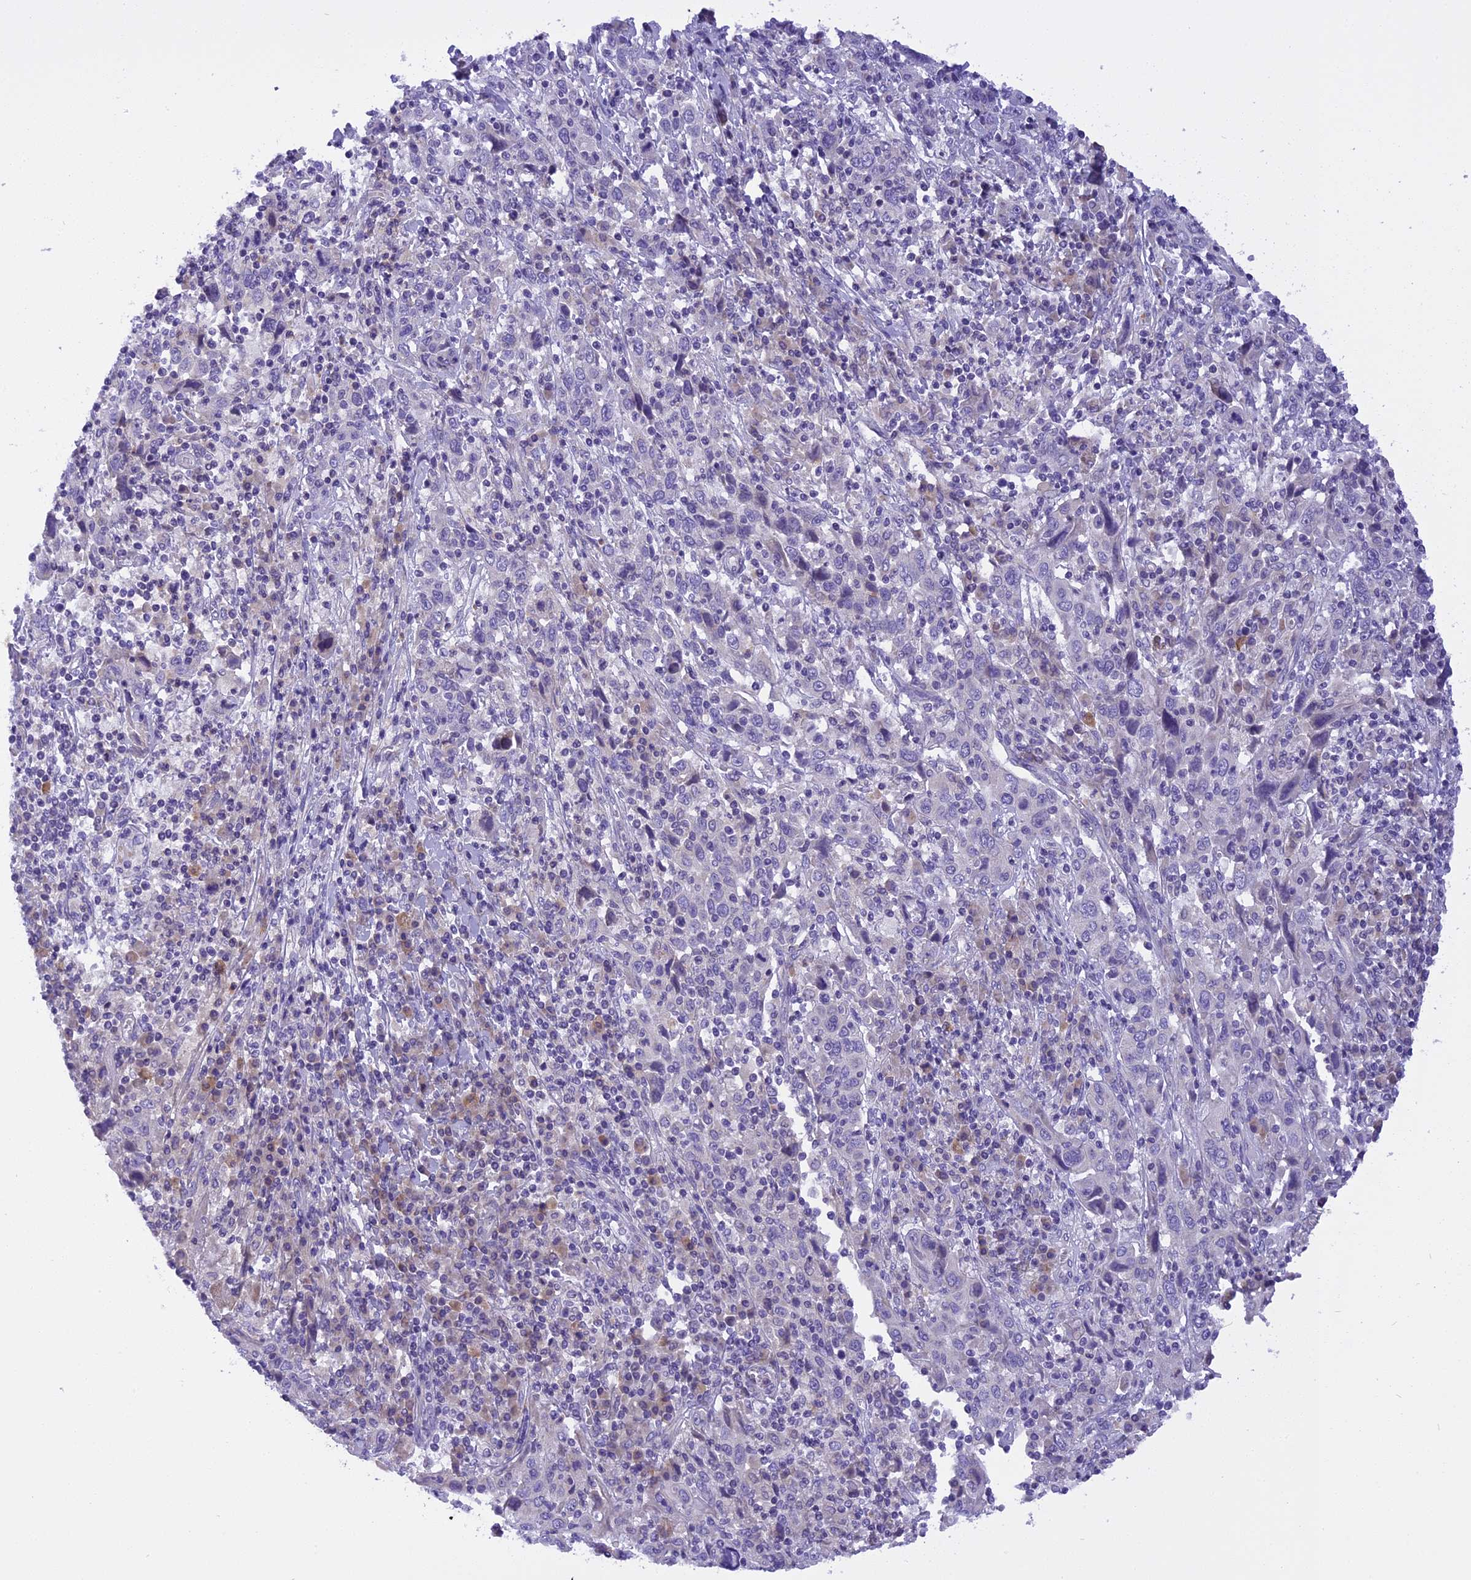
{"staining": {"intensity": "negative", "quantity": "none", "location": "none"}, "tissue": "cervical cancer", "cell_type": "Tumor cells", "image_type": "cancer", "snomed": [{"axis": "morphology", "description": "Squamous cell carcinoma, NOS"}, {"axis": "topography", "description": "Cervix"}], "caption": "Cervical cancer (squamous cell carcinoma) stained for a protein using immunohistochemistry demonstrates no positivity tumor cells.", "gene": "TRIM3", "patient": {"sex": "female", "age": 46}}